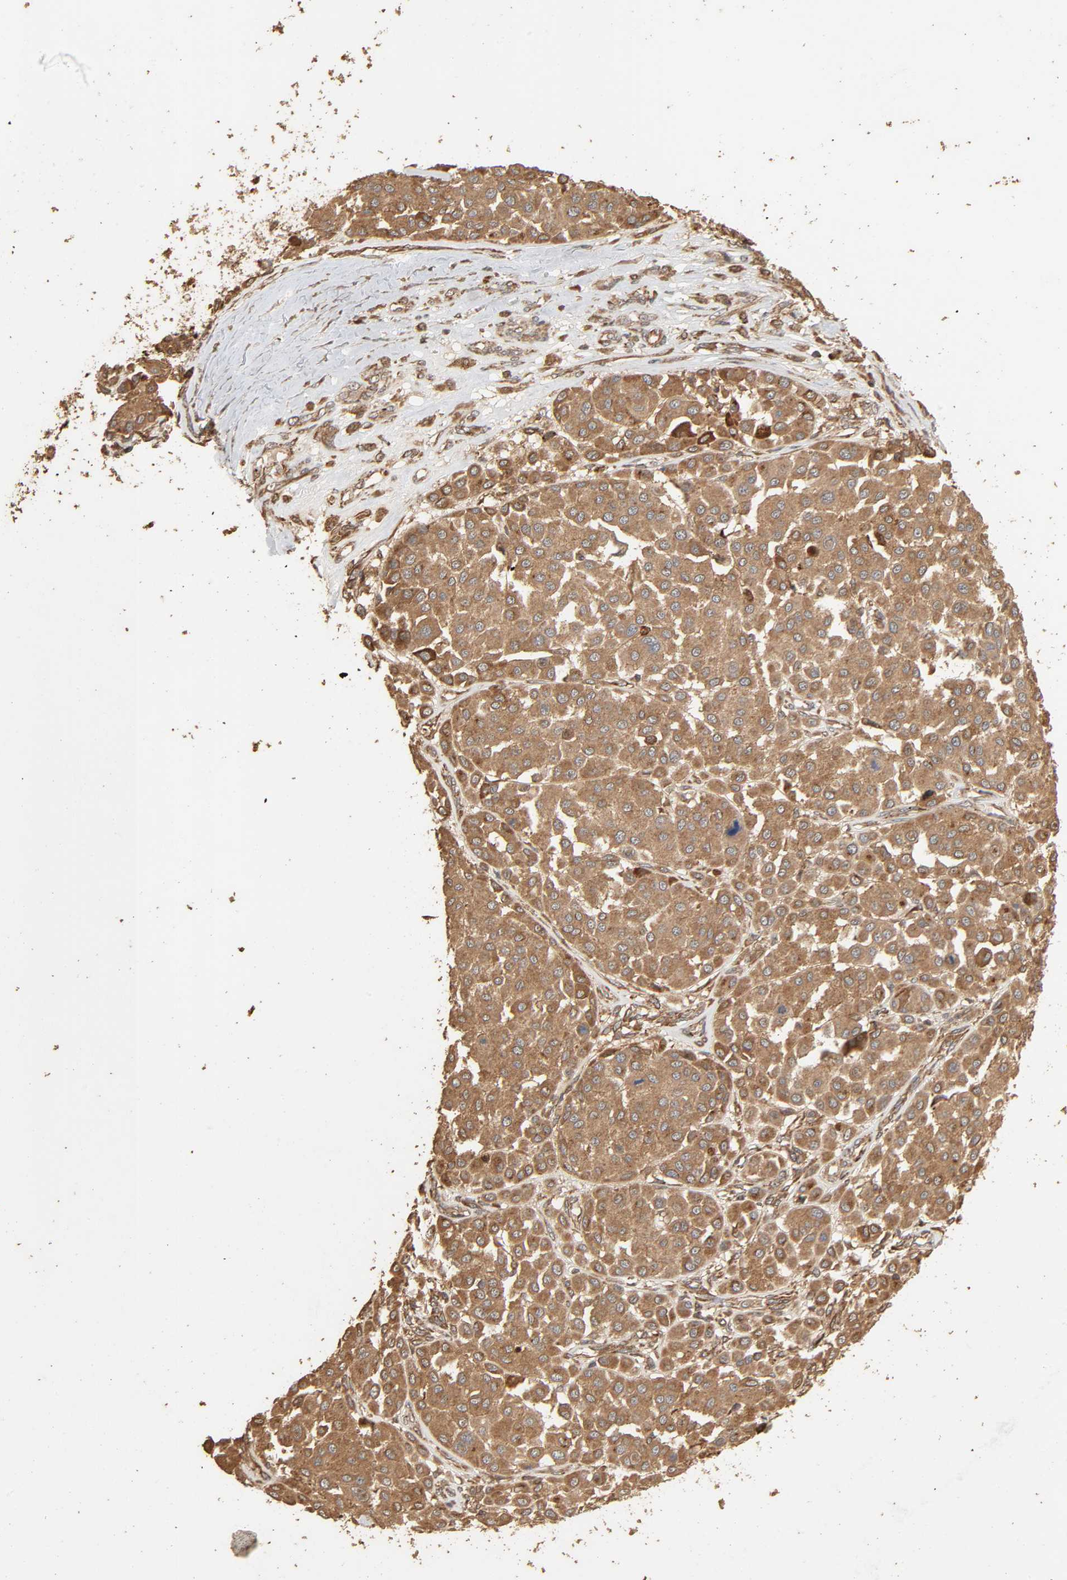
{"staining": {"intensity": "moderate", "quantity": "<25%", "location": "cytoplasmic/membranous"}, "tissue": "melanoma", "cell_type": "Tumor cells", "image_type": "cancer", "snomed": [{"axis": "morphology", "description": "Malignant melanoma, Metastatic site"}, {"axis": "topography", "description": "Soft tissue"}], "caption": "Immunohistochemical staining of human melanoma demonstrates low levels of moderate cytoplasmic/membranous protein staining in about <25% of tumor cells. (IHC, brightfield microscopy, high magnification).", "gene": "RPS6KA6", "patient": {"sex": "male", "age": 41}}